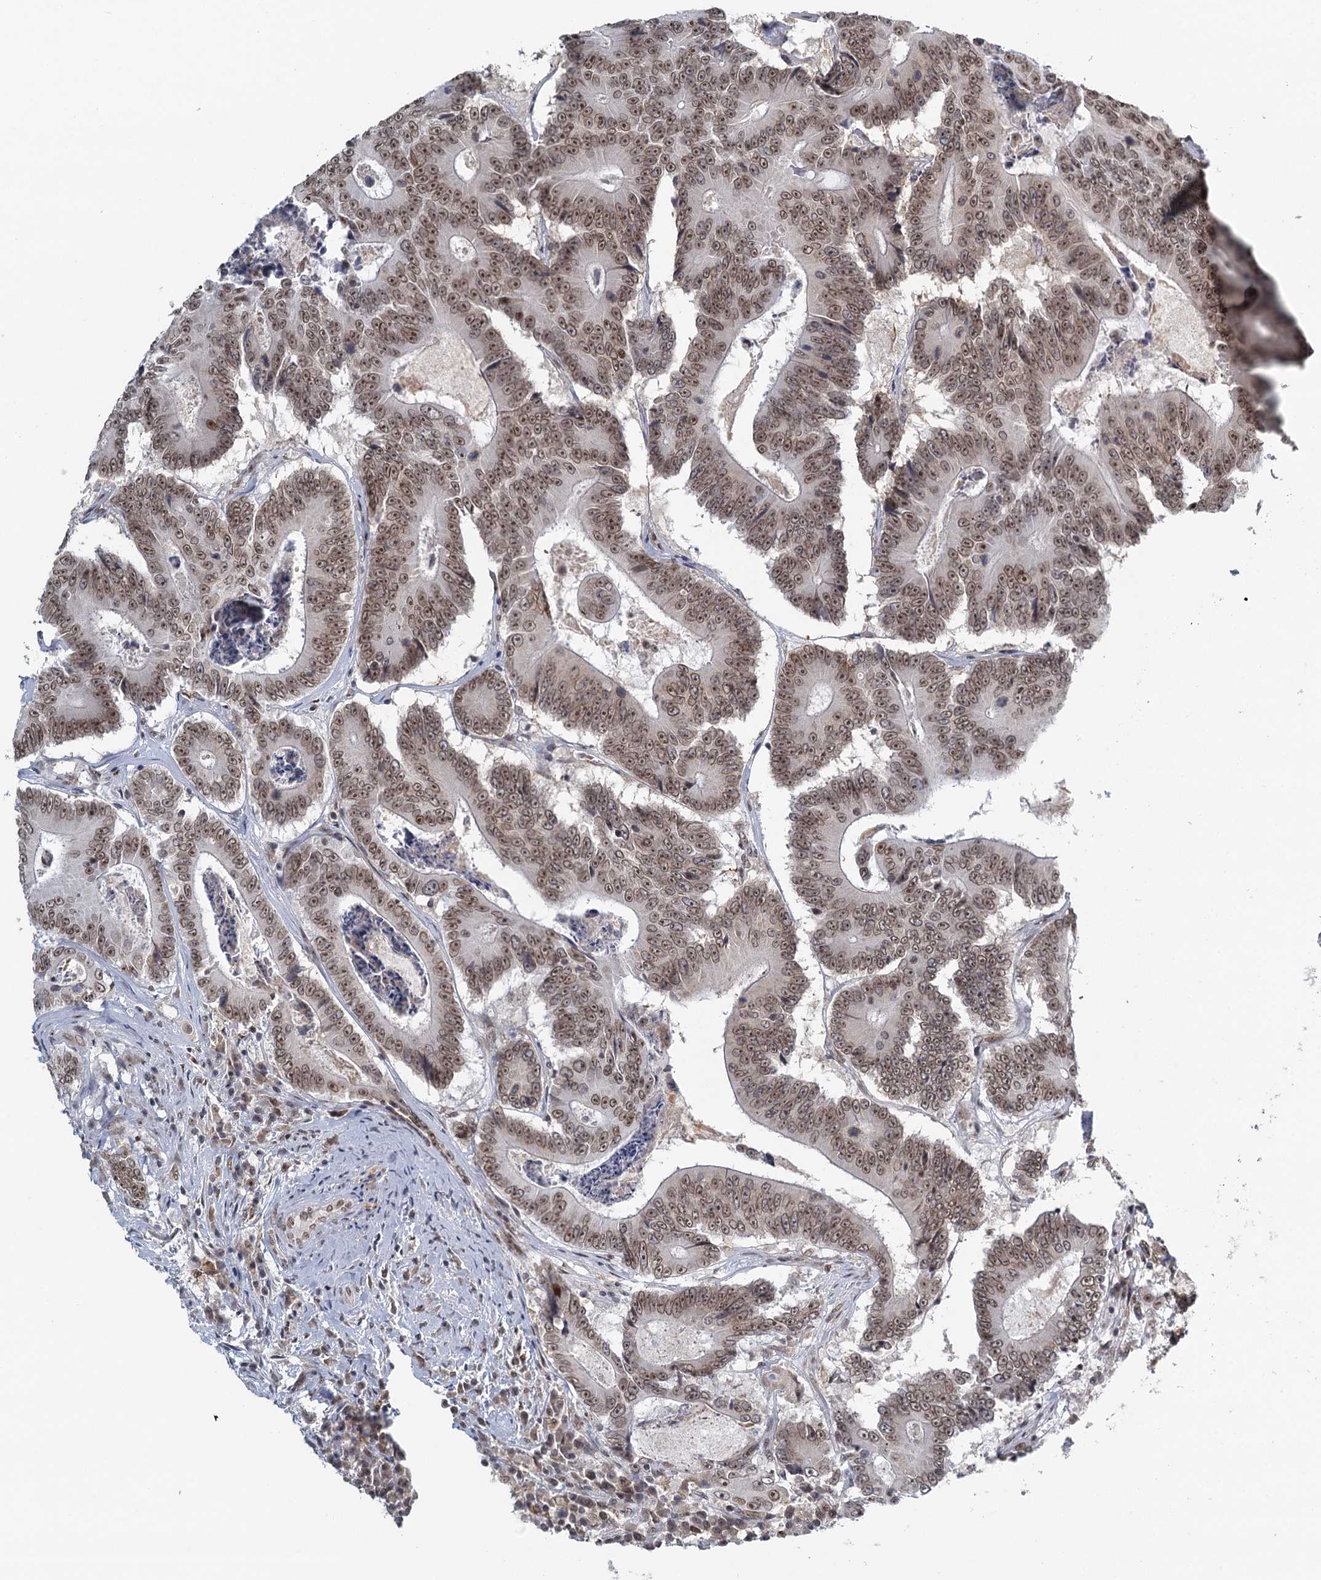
{"staining": {"intensity": "moderate", "quantity": ">75%", "location": "cytoplasmic/membranous,nuclear"}, "tissue": "colorectal cancer", "cell_type": "Tumor cells", "image_type": "cancer", "snomed": [{"axis": "morphology", "description": "Adenocarcinoma, NOS"}, {"axis": "topography", "description": "Colon"}], "caption": "Colorectal adenocarcinoma stained with DAB (3,3'-diaminobenzidine) immunohistochemistry shows medium levels of moderate cytoplasmic/membranous and nuclear staining in about >75% of tumor cells. (IHC, brightfield microscopy, high magnification).", "gene": "TREX1", "patient": {"sex": "male", "age": 83}}